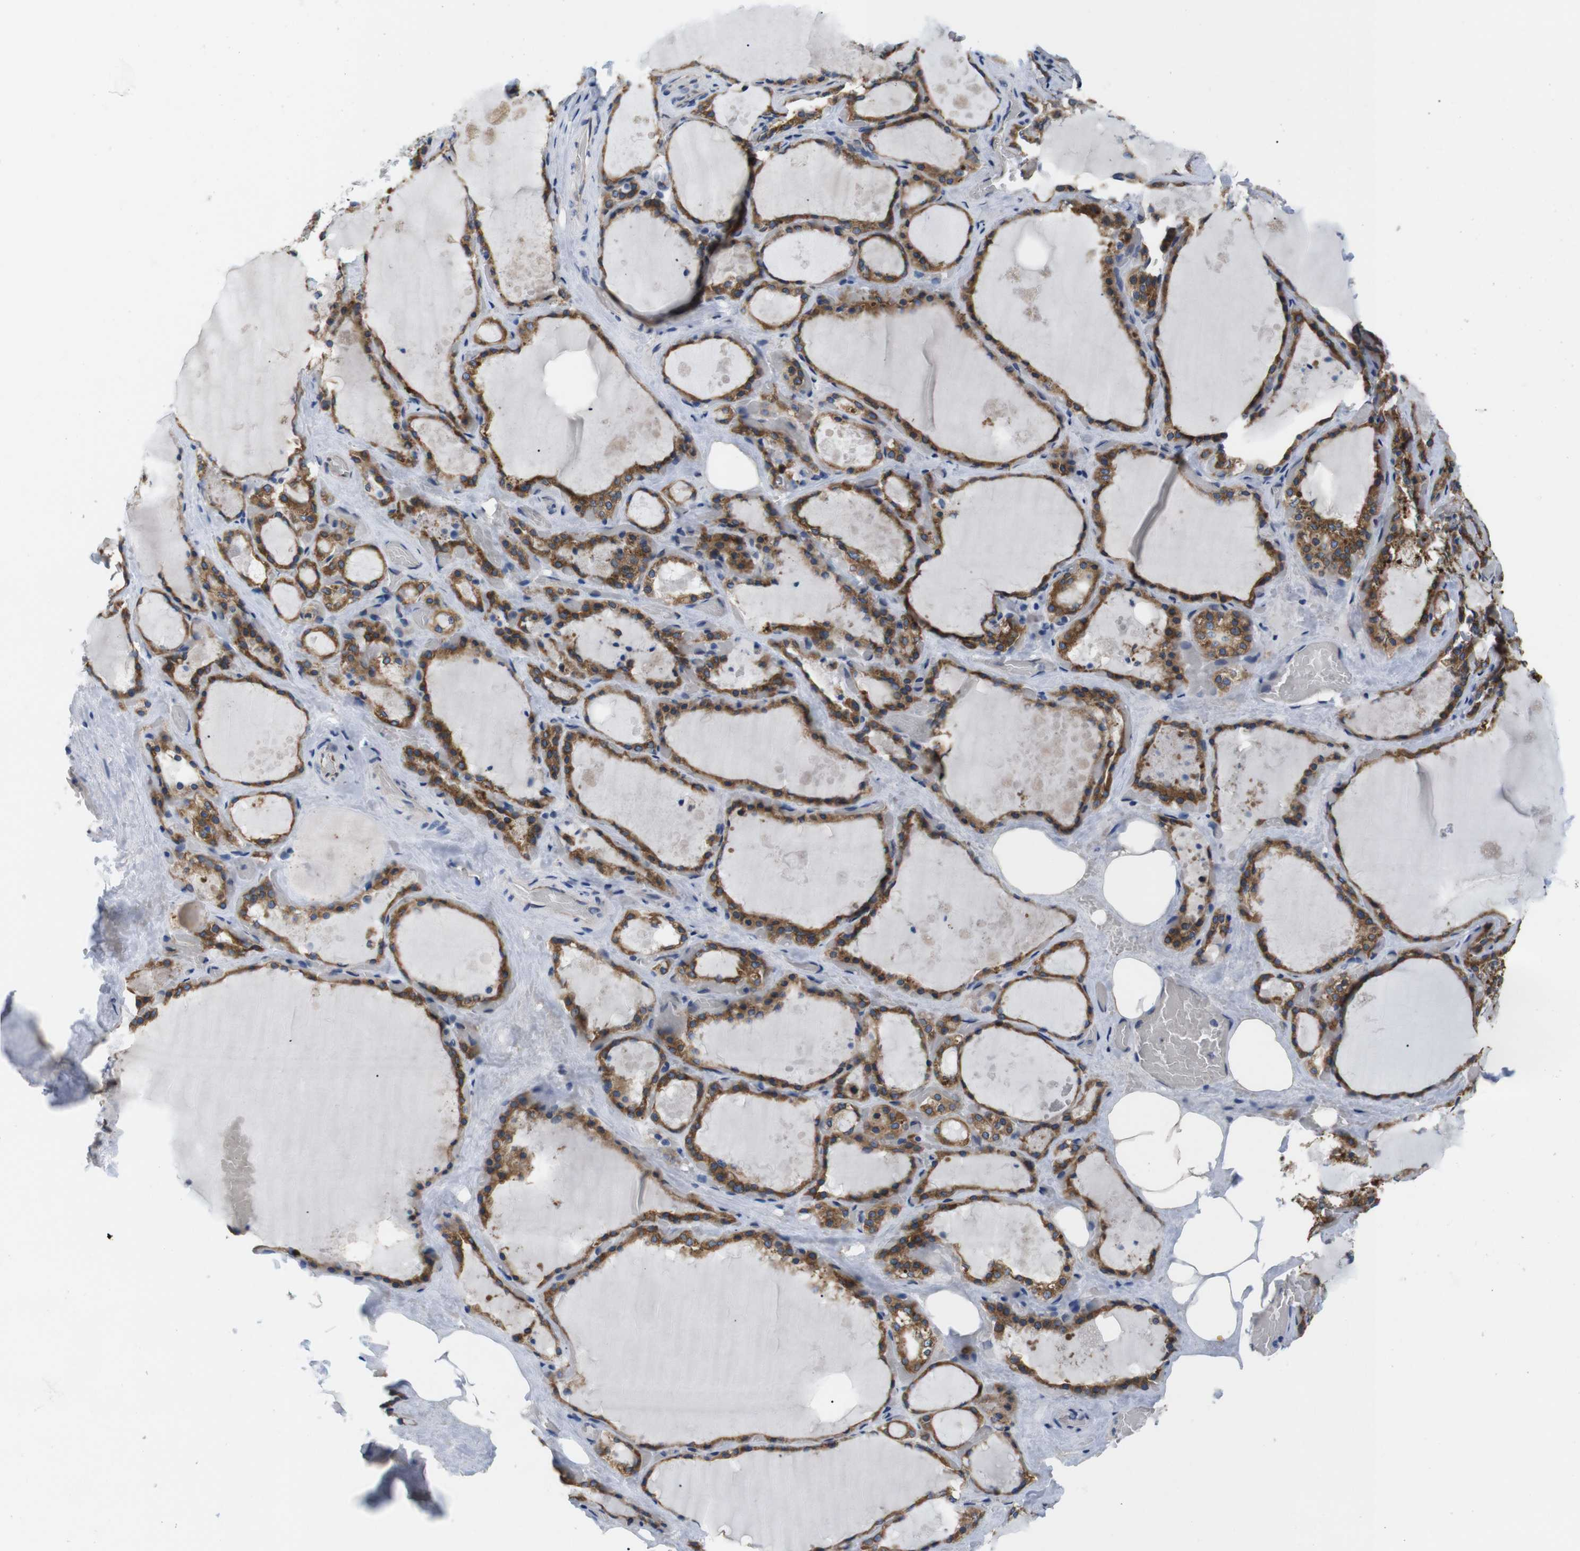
{"staining": {"intensity": "strong", "quantity": ">75%", "location": "cytoplasmic/membranous"}, "tissue": "thyroid gland", "cell_type": "Glandular cells", "image_type": "normal", "snomed": [{"axis": "morphology", "description": "Normal tissue, NOS"}, {"axis": "topography", "description": "Thyroid gland"}], "caption": "The histopathology image reveals staining of benign thyroid gland, revealing strong cytoplasmic/membranous protein staining (brown color) within glandular cells.", "gene": "HACD3", "patient": {"sex": "male", "age": 61}}